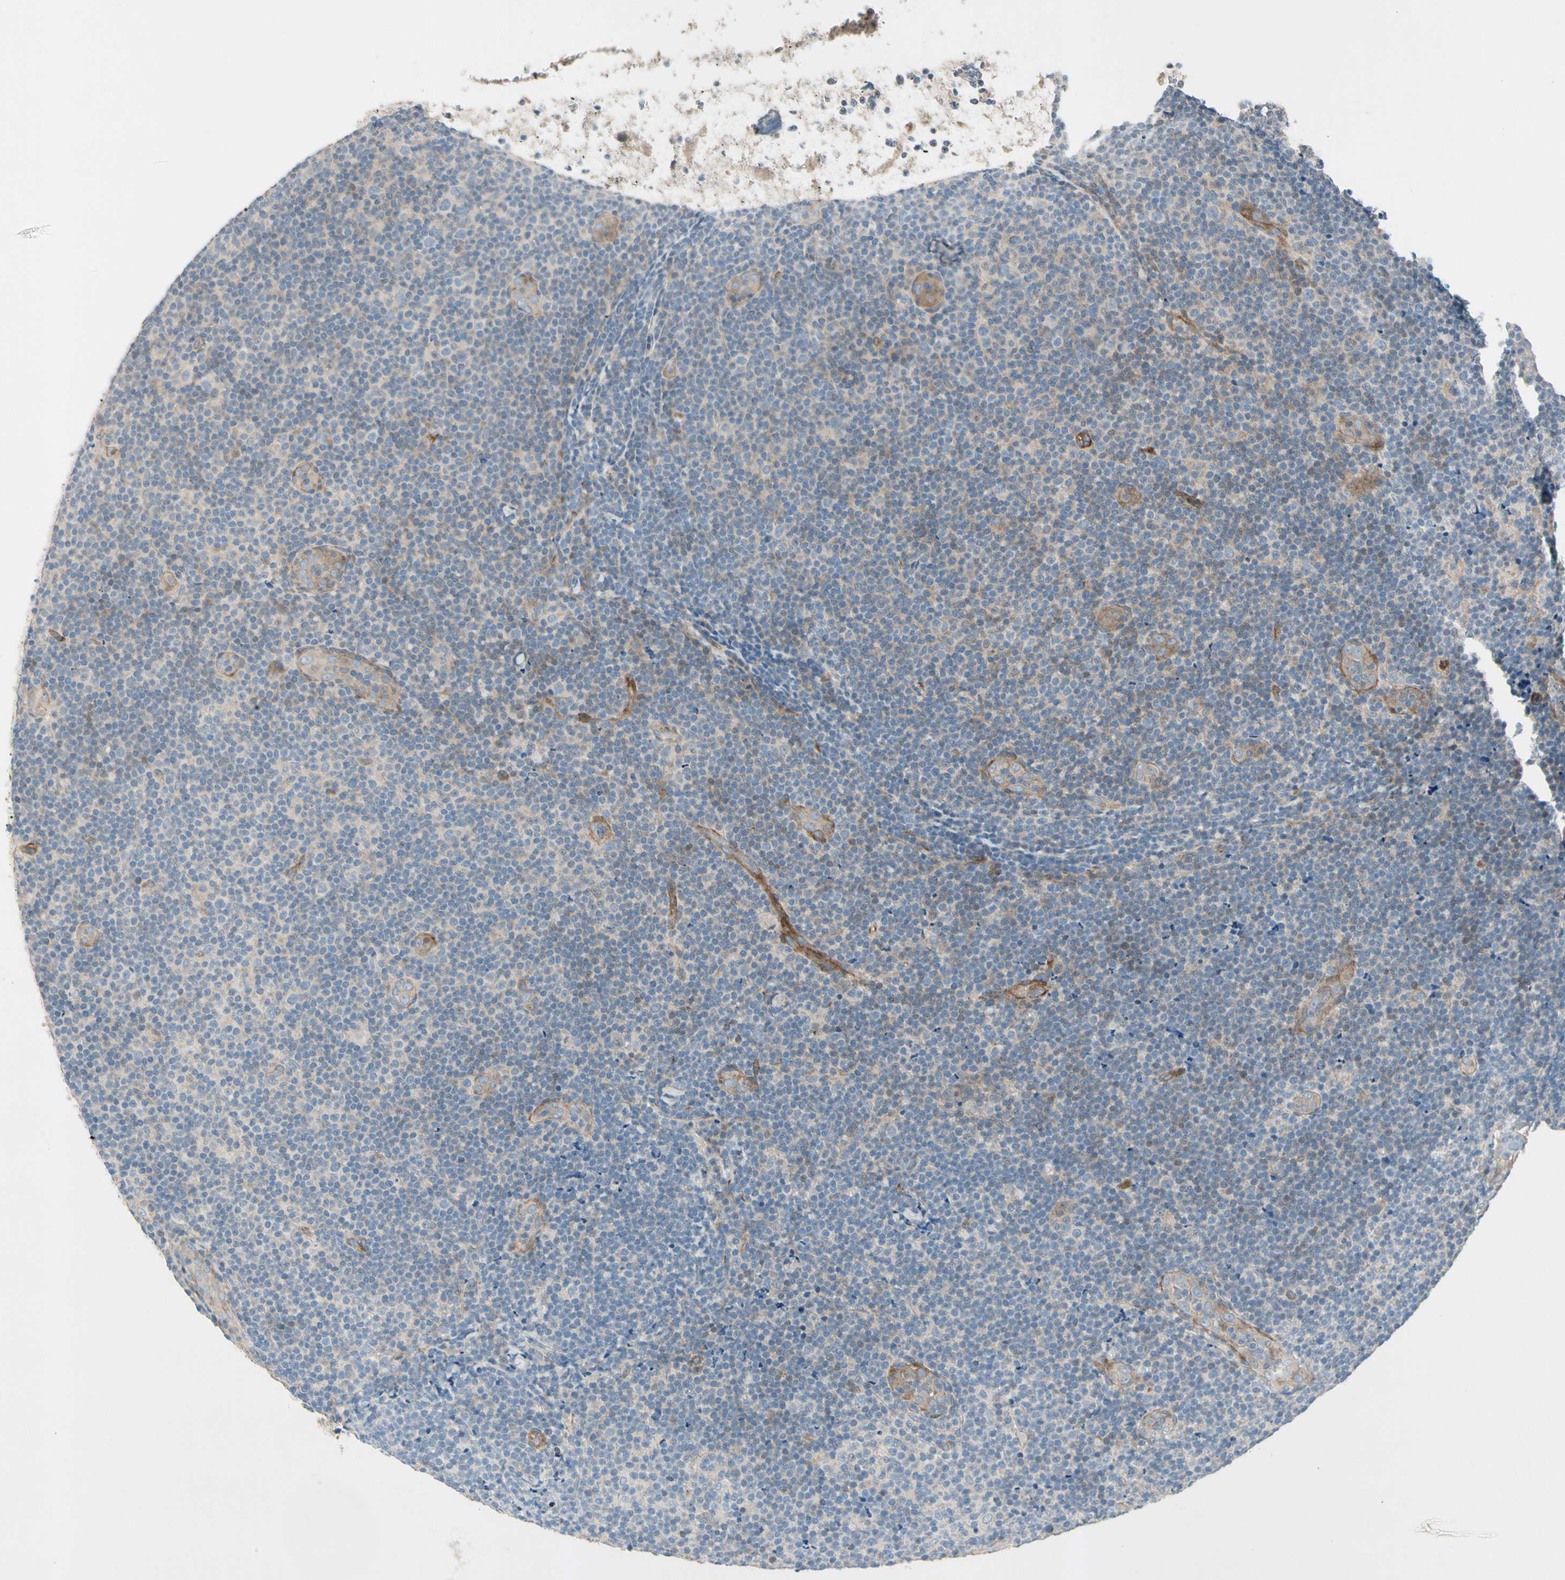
{"staining": {"intensity": "negative", "quantity": "none", "location": "none"}, "tissue": "lymphoma", "cell_type": "Tumor cells", "image_type": "cancer", "snomed": [{"axis": "morphology", "description": "Malignant lymphoma, non-Hodgkin's type, Low grade"}, {"axis": "topography", "description": "Lymph node"}], "caption": "Protein analysis of lymphoma reveals no significant staining in tumor cells.", "gene": "ADGRA3", "patient": {"sex": "male", "age": 83}}